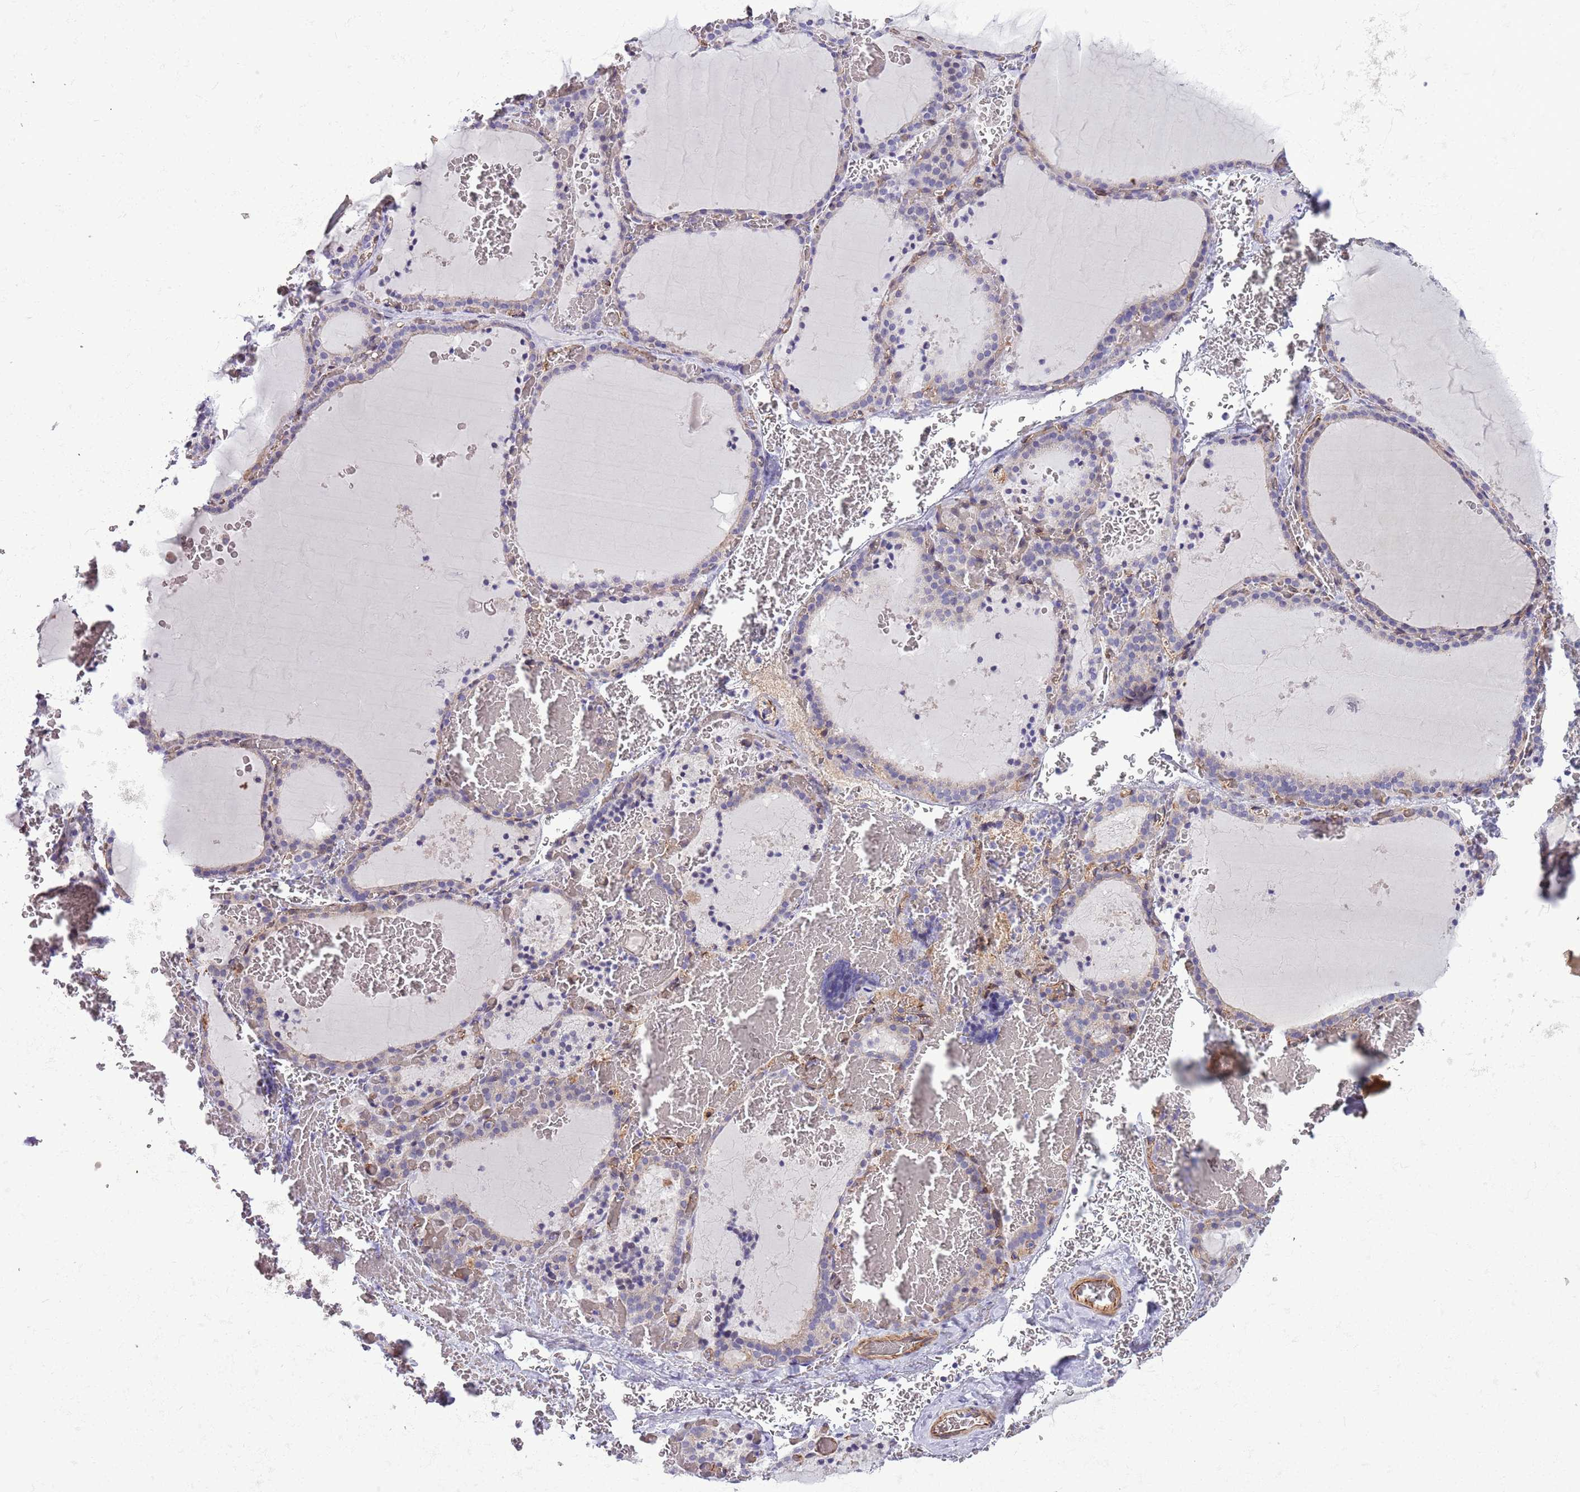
{"staining": {"intensity": "weak", "quantity": "<25%", "location": "cytoplasmic/membranous"}, "tissue": "thyroid gland", "cell_type": "Glandular cells", "image_type": "normal", "snomed": [{"axis": "morphology", "description": "Normal tissue, NOS"}, {"axis": "topography", "description": "Thyroid gland"}], "caption": "Protein analysis of normal thyroid gland displays no significant positivity in glandular cells.", "gene": "GAS2L3", "patient": {"sex": "female", "age": 39}}